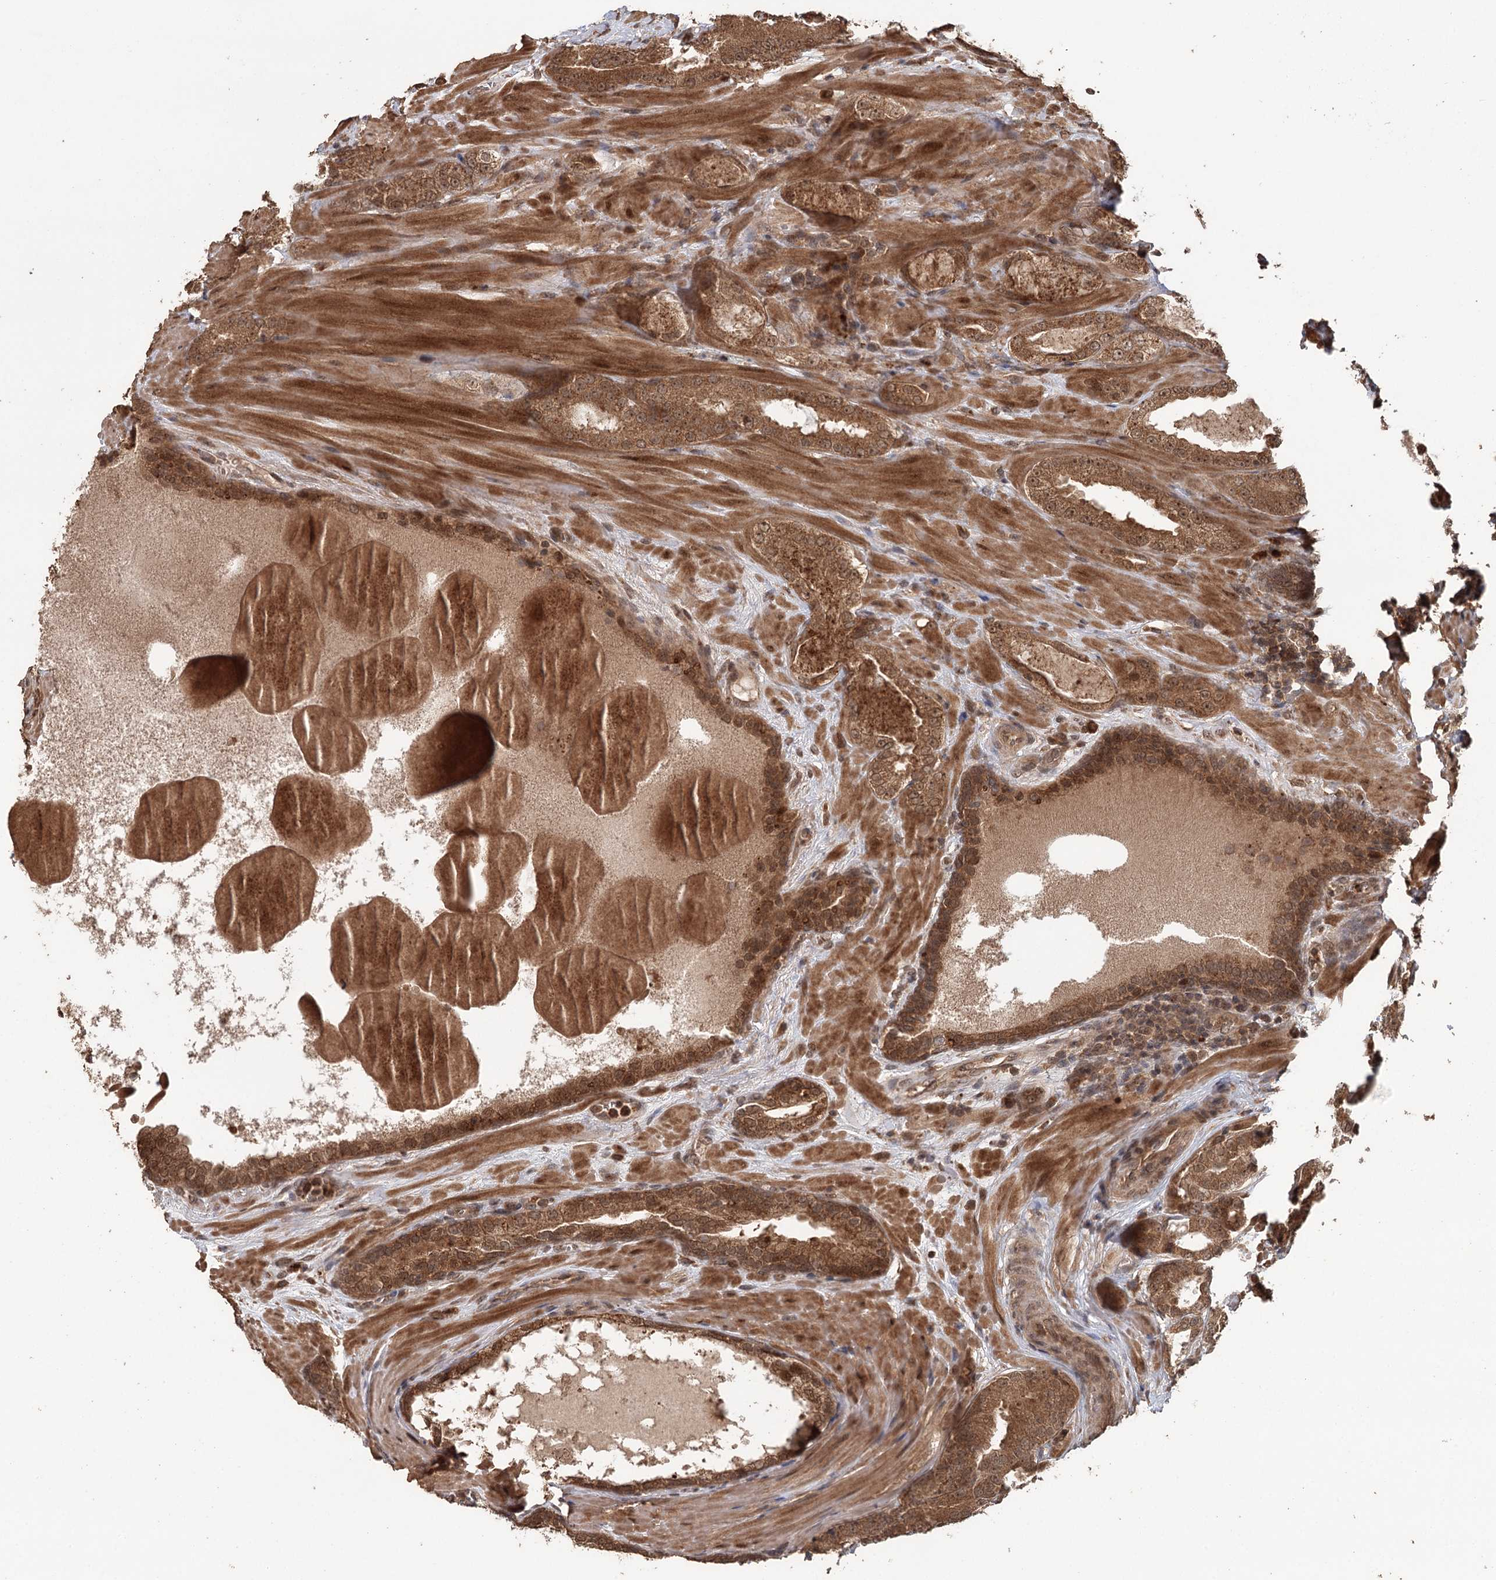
{"staining": {"intensity": "moderate", "quantity": ">75%", "location": "cytoplasmic/membranous,nuclear"}, "tissue": "prostate cancer", "cell_type": "Tumor cells", "image_type": "cancer", "snomed": [{"axis": "morphology", "description": "Adenocarcinoma, High grade"}, {"axis": "topography", "description": "Prostate"}], "caption": "The immunohistochemical stain highlights moderate cytoplasmic/membranous and nuclear staining in tumor cells of prostate cancer (high-grade adenocarcinoma) tissue.", "gene": "N6AMT1", "patient": {"sex": "male", "age": 60}}